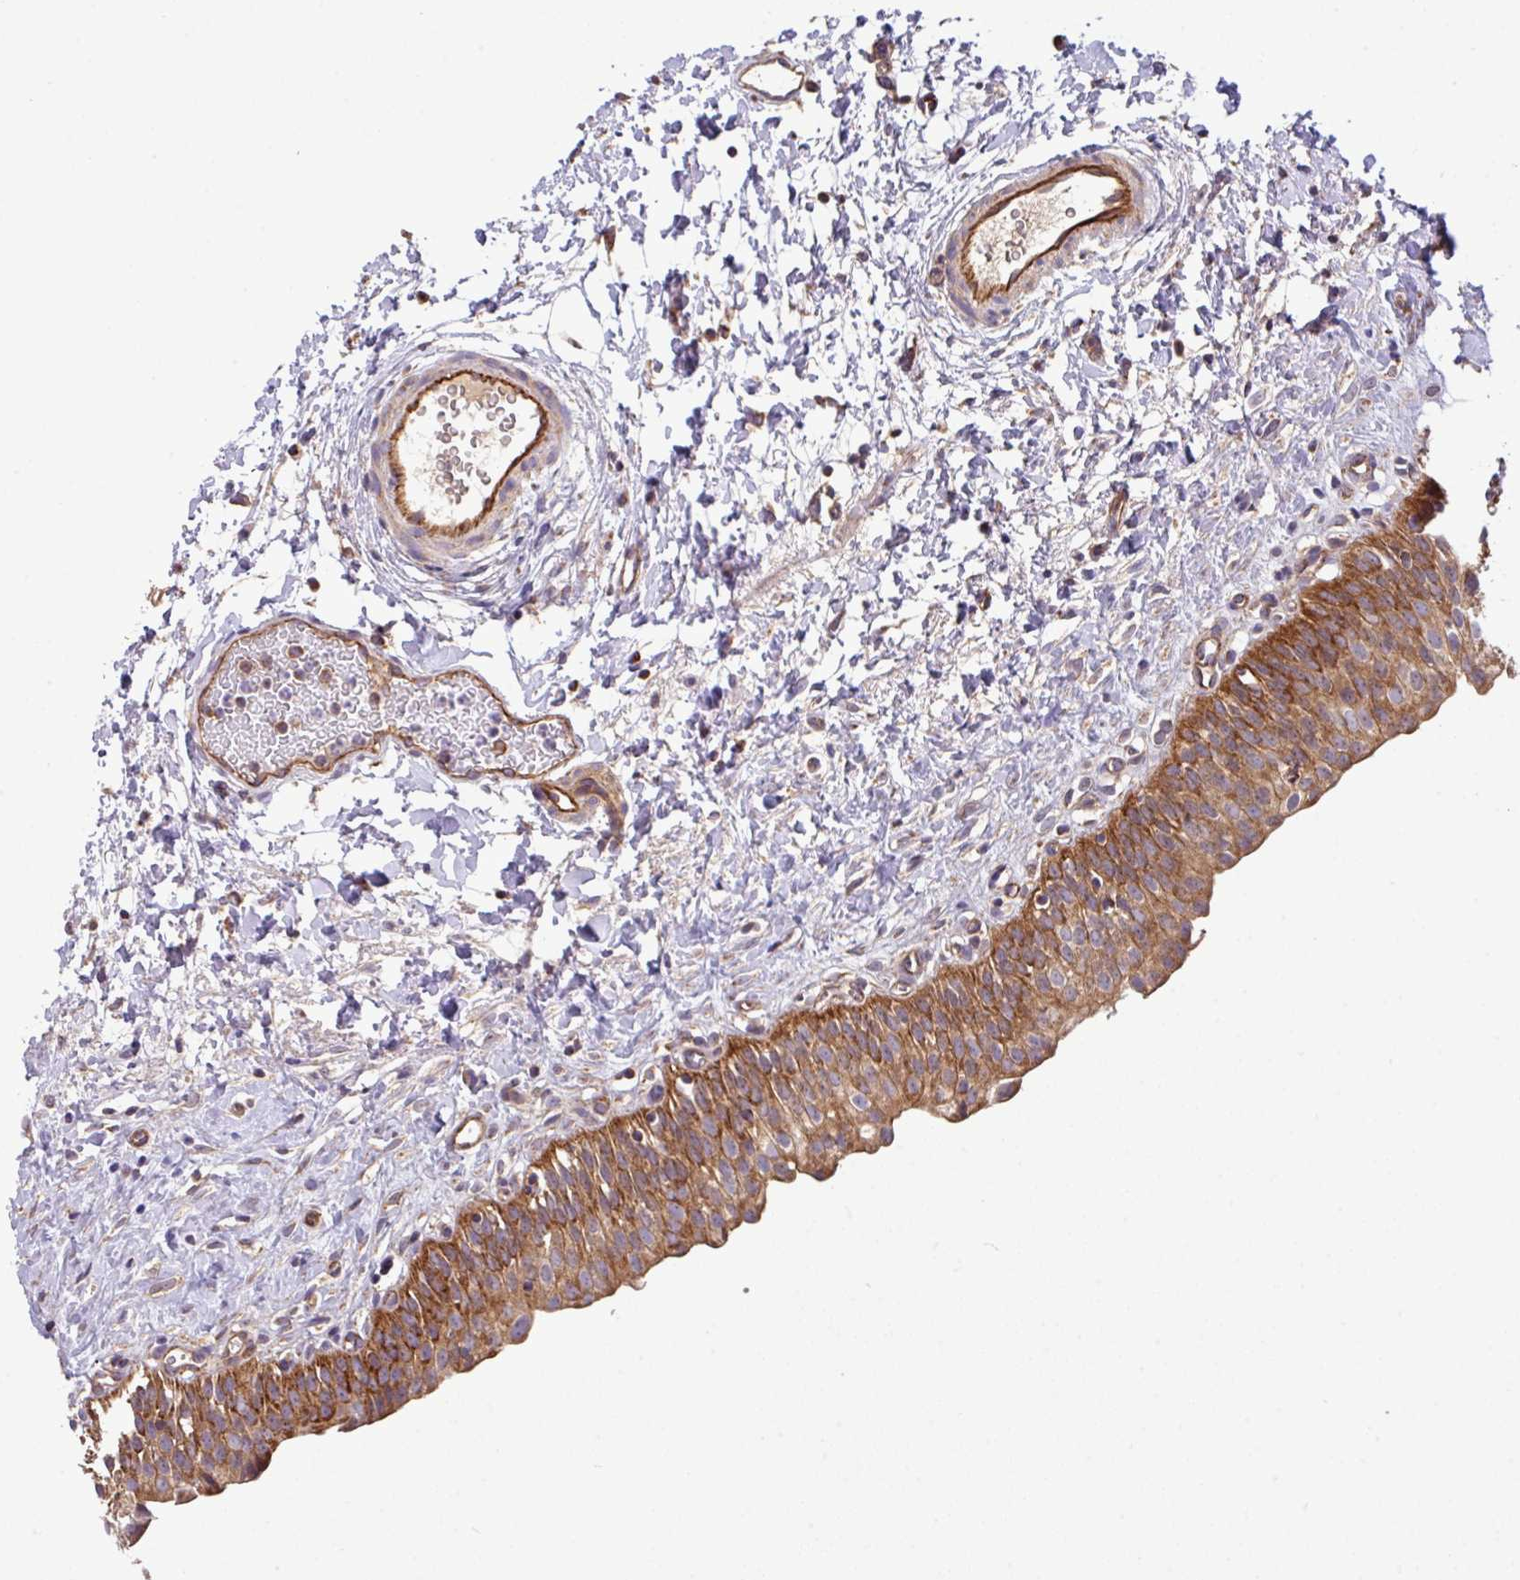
{"staining": {"intensity": "strong", "quantity": ">75%", "location": "cytoplasmic/membranous"}, "tissue": "urinary bladder", "cell_type": "Urothelial cells", "image_type": "normal", "snomed": [{"axis": "morphology", "description": "Normal tissue, NOS"}, {"axis": "topography", "description": "Urinary bladder"}], "caption": "Urothelial cells demonstrate strong cytoplasmic/membranous expression in about >75% of cells in benign urinary bladder.", "gene": "LRRC53", "patient": {"sex": "male", "age": 51}}